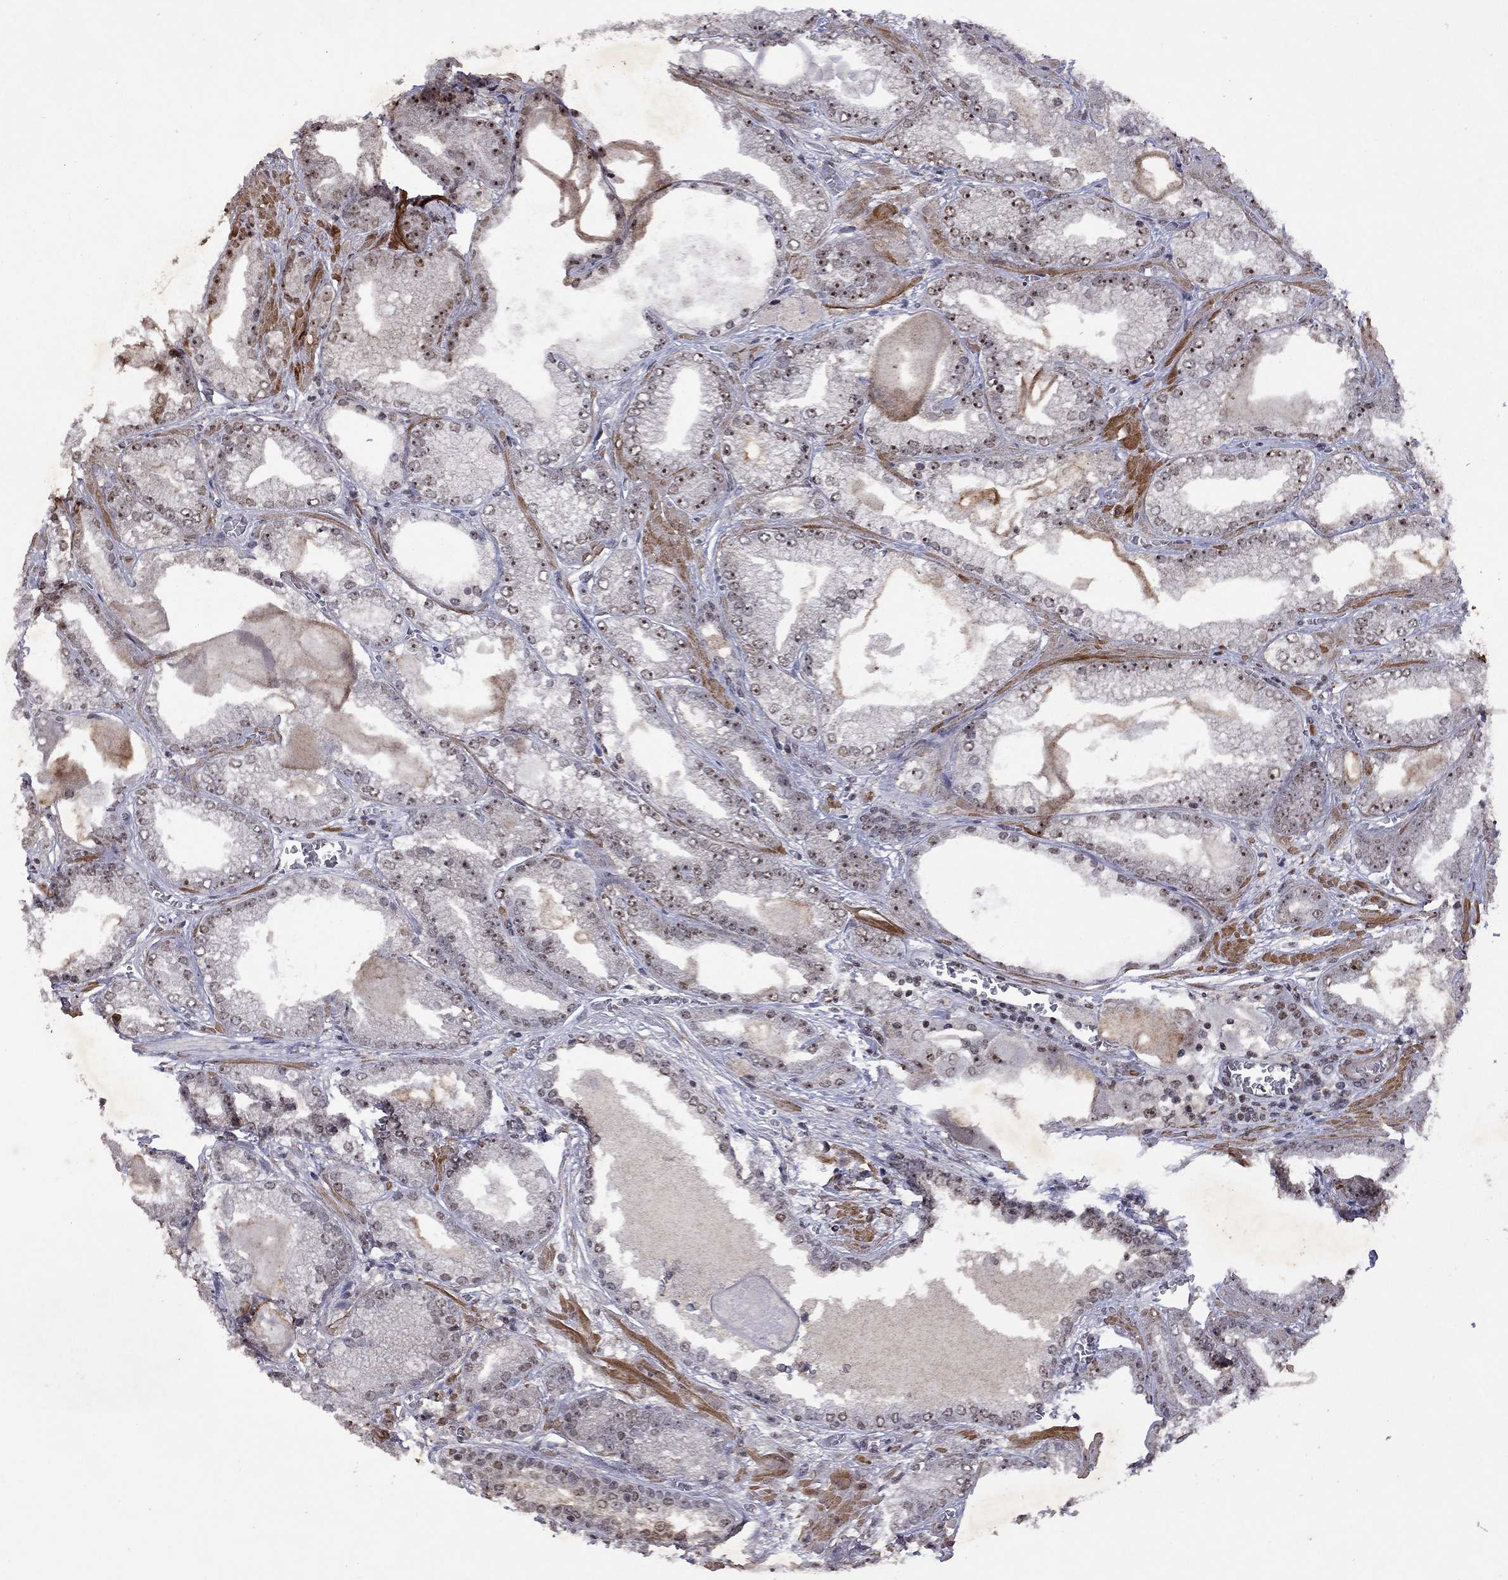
{"staining": {"intensity": "strong", "quantity": "25%-75%", "location": "nuclear"}, "tissue": "prostate cancer", "cell_type": "Tumor cells", "image_type": "cancer", "snomed": [{"axis": "morphology", "description": "Adenocarcinoma, Low grade"}, {"axis": "topography", "description": "Prostate"}], "caption": "Immunohistochemical staining of prostate cancer reveals strong nuclear protein staining in approximately 25%-75% of tumor cells.", "gene": "SPOUT1", "patient": {"sex": "male", "age": 57}}